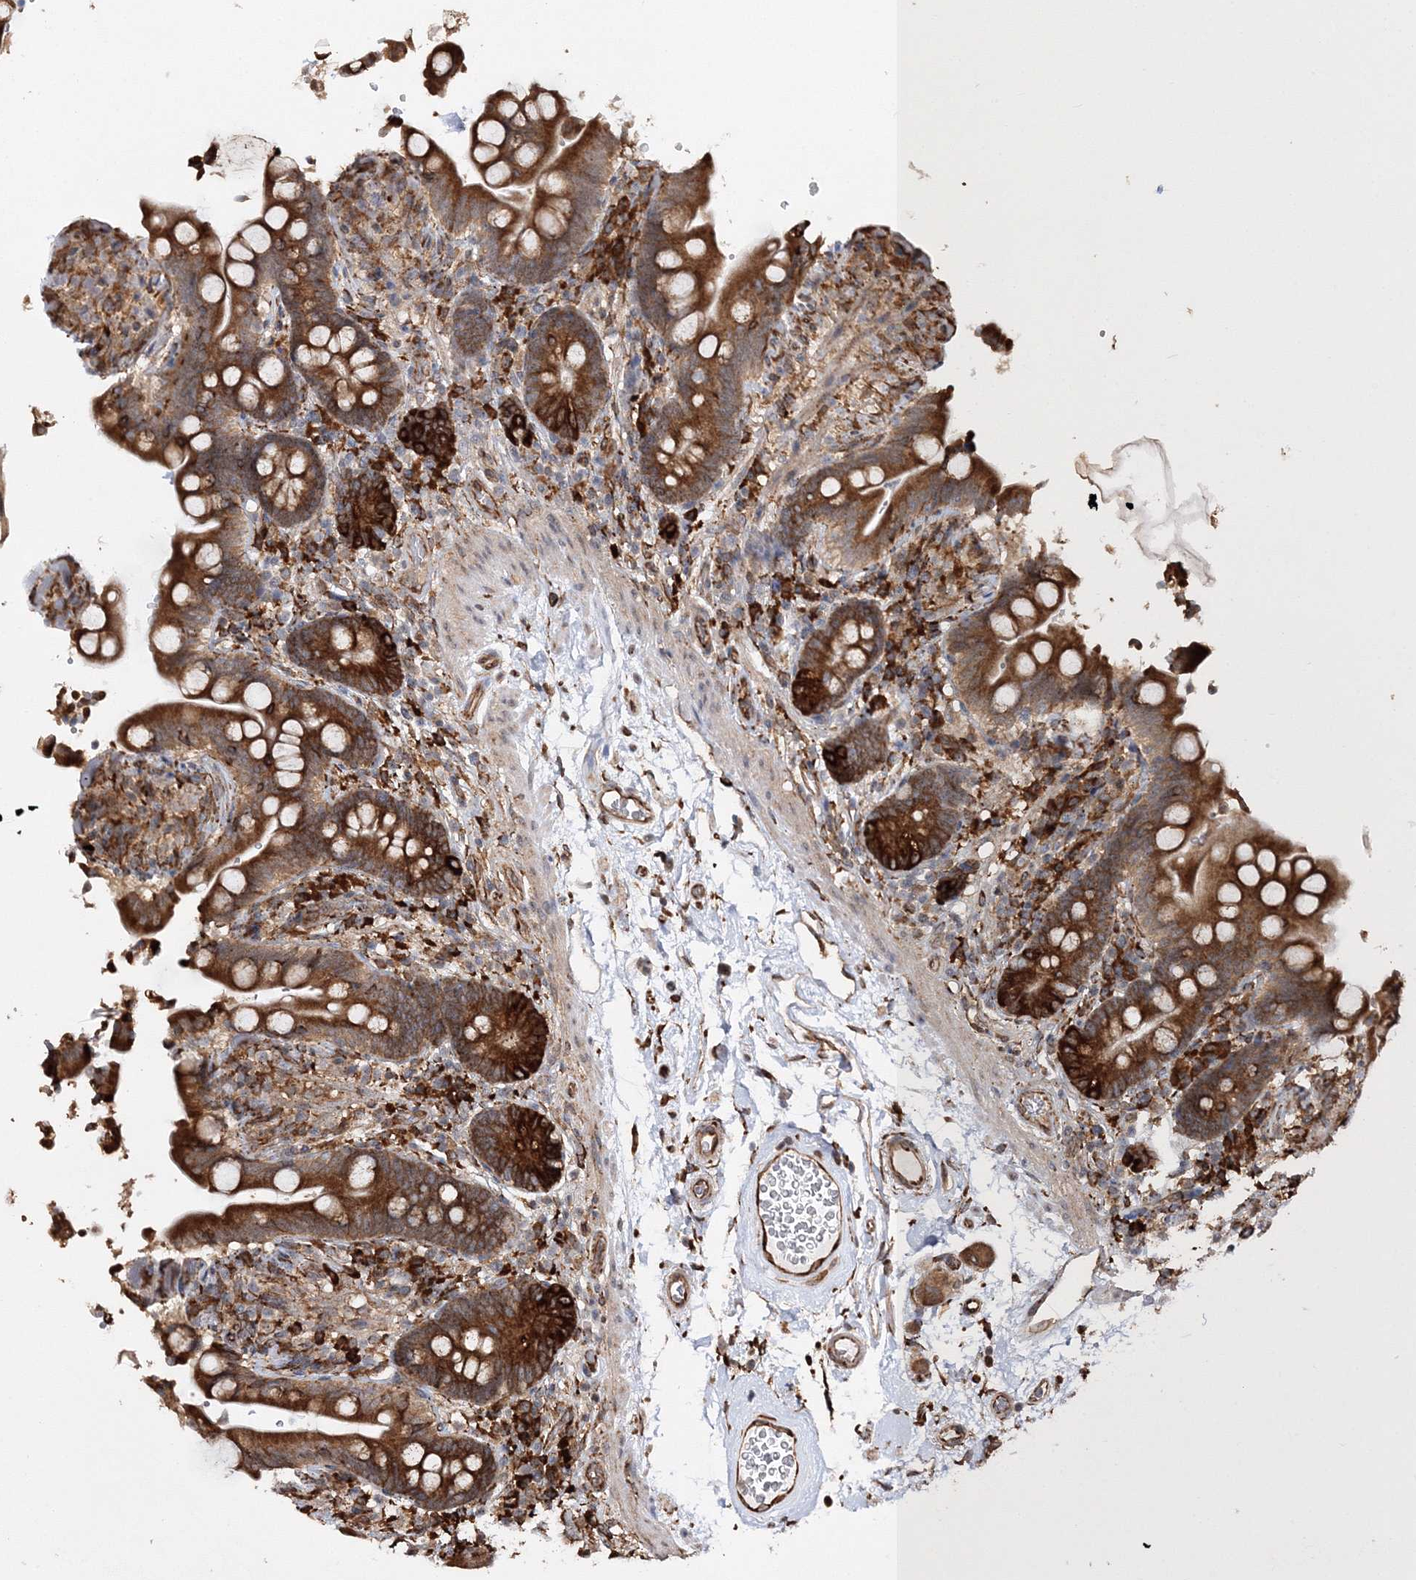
{"staining": {"intensity": "strong", "quantity": ">75%", "location": "cytoplasmic/membranous"}, "tissue": "colon", "cell_type": "Endothelial cells", "image_type": "normal", "snomed": [{"axis": "morphology", "description": "Normal tissue, NOS"}, {"axis": "topography", "description": "Smooth muscle"}, {"axis": "topography", "description": "Colon"}], "caption": "Colon stained with a brown dye displays strong cytoplasmic/membranous positive expression in approximately >75% of endothelial cells.", "gene": "SCRN3", "patient": {"sex": "male", "age": 73}}